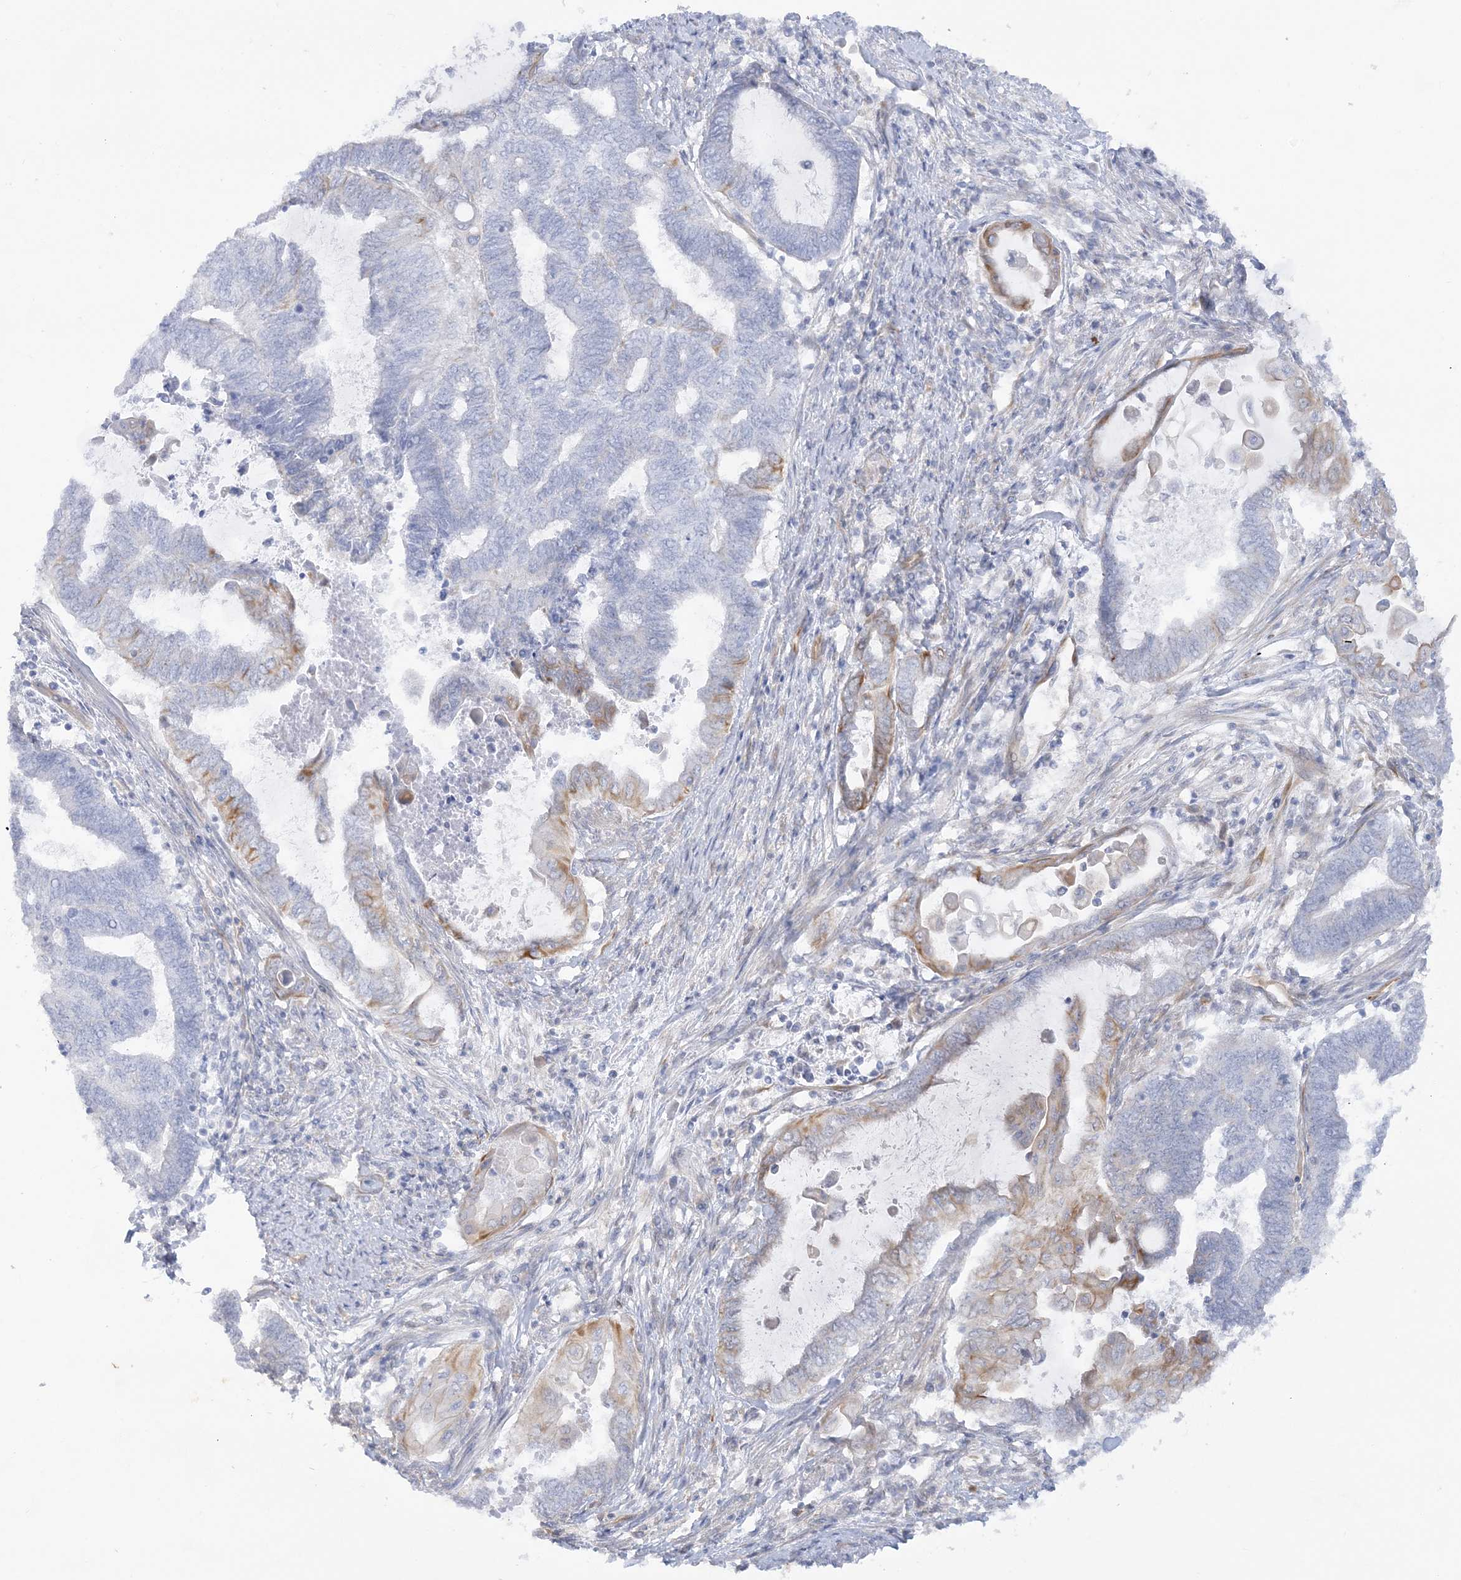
{"staining": {"intensity": "negative", "quantity": "none", "location": "none"}, "tissue": "endometrial cancer", "cell_type": "Tumor cells", "image_type": "cancer", "snomed": [{"axis": "morphology", "description": "Adenocarcinoma, NOS"}, {"axis": "topography", "description": "Uterus"}, {"axis": "topography", "description": "Endometrium"}], "caption": "High power microscopy photomicrograph of an immunohistochemistry micrograph of endometrial cancer (adenocarcinoma), revealing no significant positivity in tumor cells. (Brightfield microscopy of DAB (3,3'-diaminobenzidine) IHC at high magnification).", "gene": "SCLT1", "patient": {"sex": "female", "age": 70}}